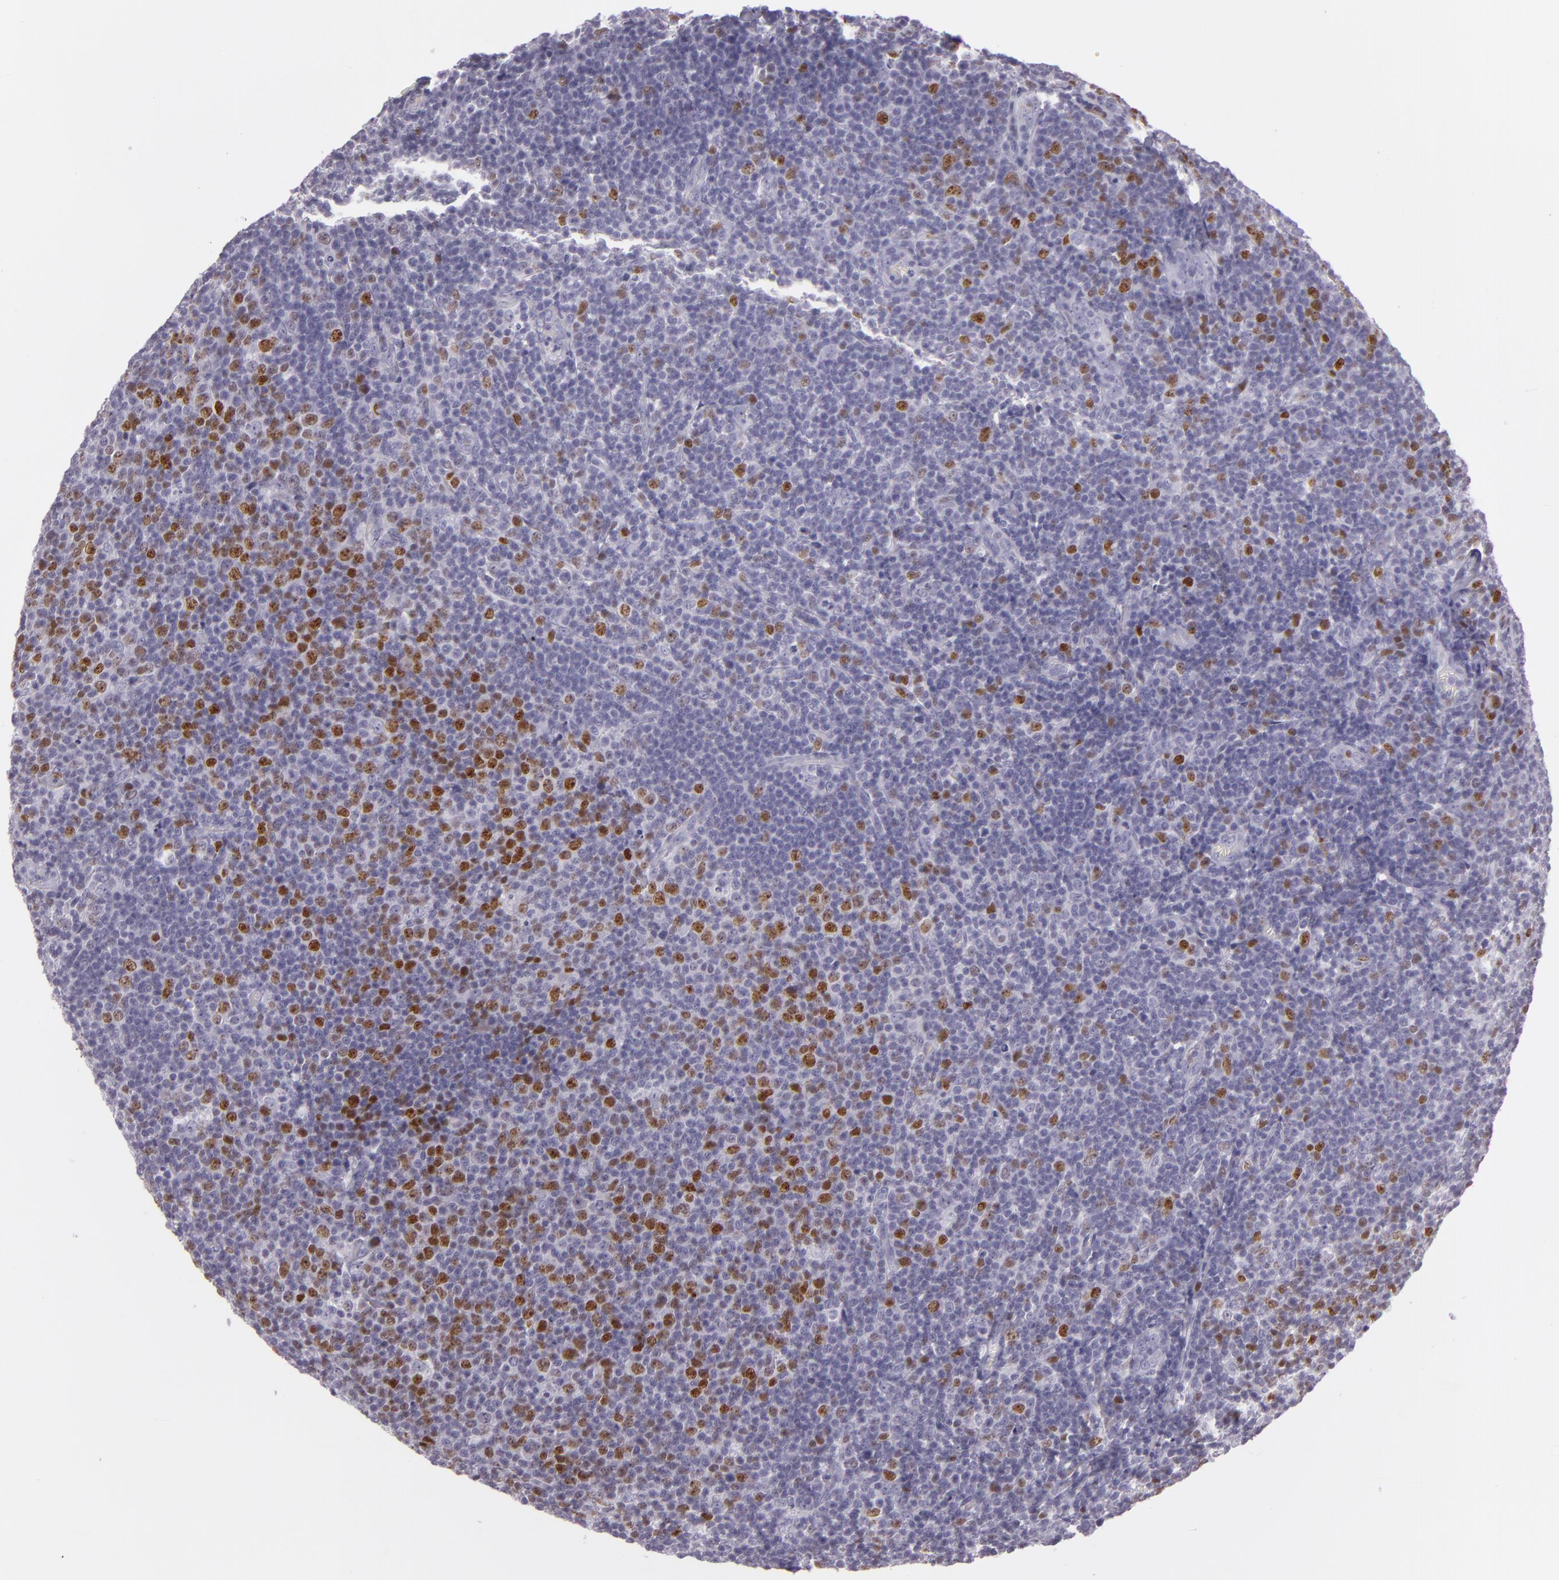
{"staining": {"intensity": "moderate", "quantity": "<25%", "location": "nuclear"}, "tissue": "lymphoma", "cell_type": "Tumor cells", "image_type": "cancer", "snomed": [{"axis": "morphology", "description": "Malignant lymphoma, non-Hodgkin's type, Low grade"}, {"axis": "topography", "description": "Lymph node"}], "caption": "Immunohistochemical staining of low-grade malignant lymphoma, non-Hodgkin's type reveals low levels of moderate nuclear protein staining in about <25% of tumor cells. (IHC, brightfield microscopy, high magnification).", "gene": "MCM3", "patient": {"sex": "male", "age": 74}}